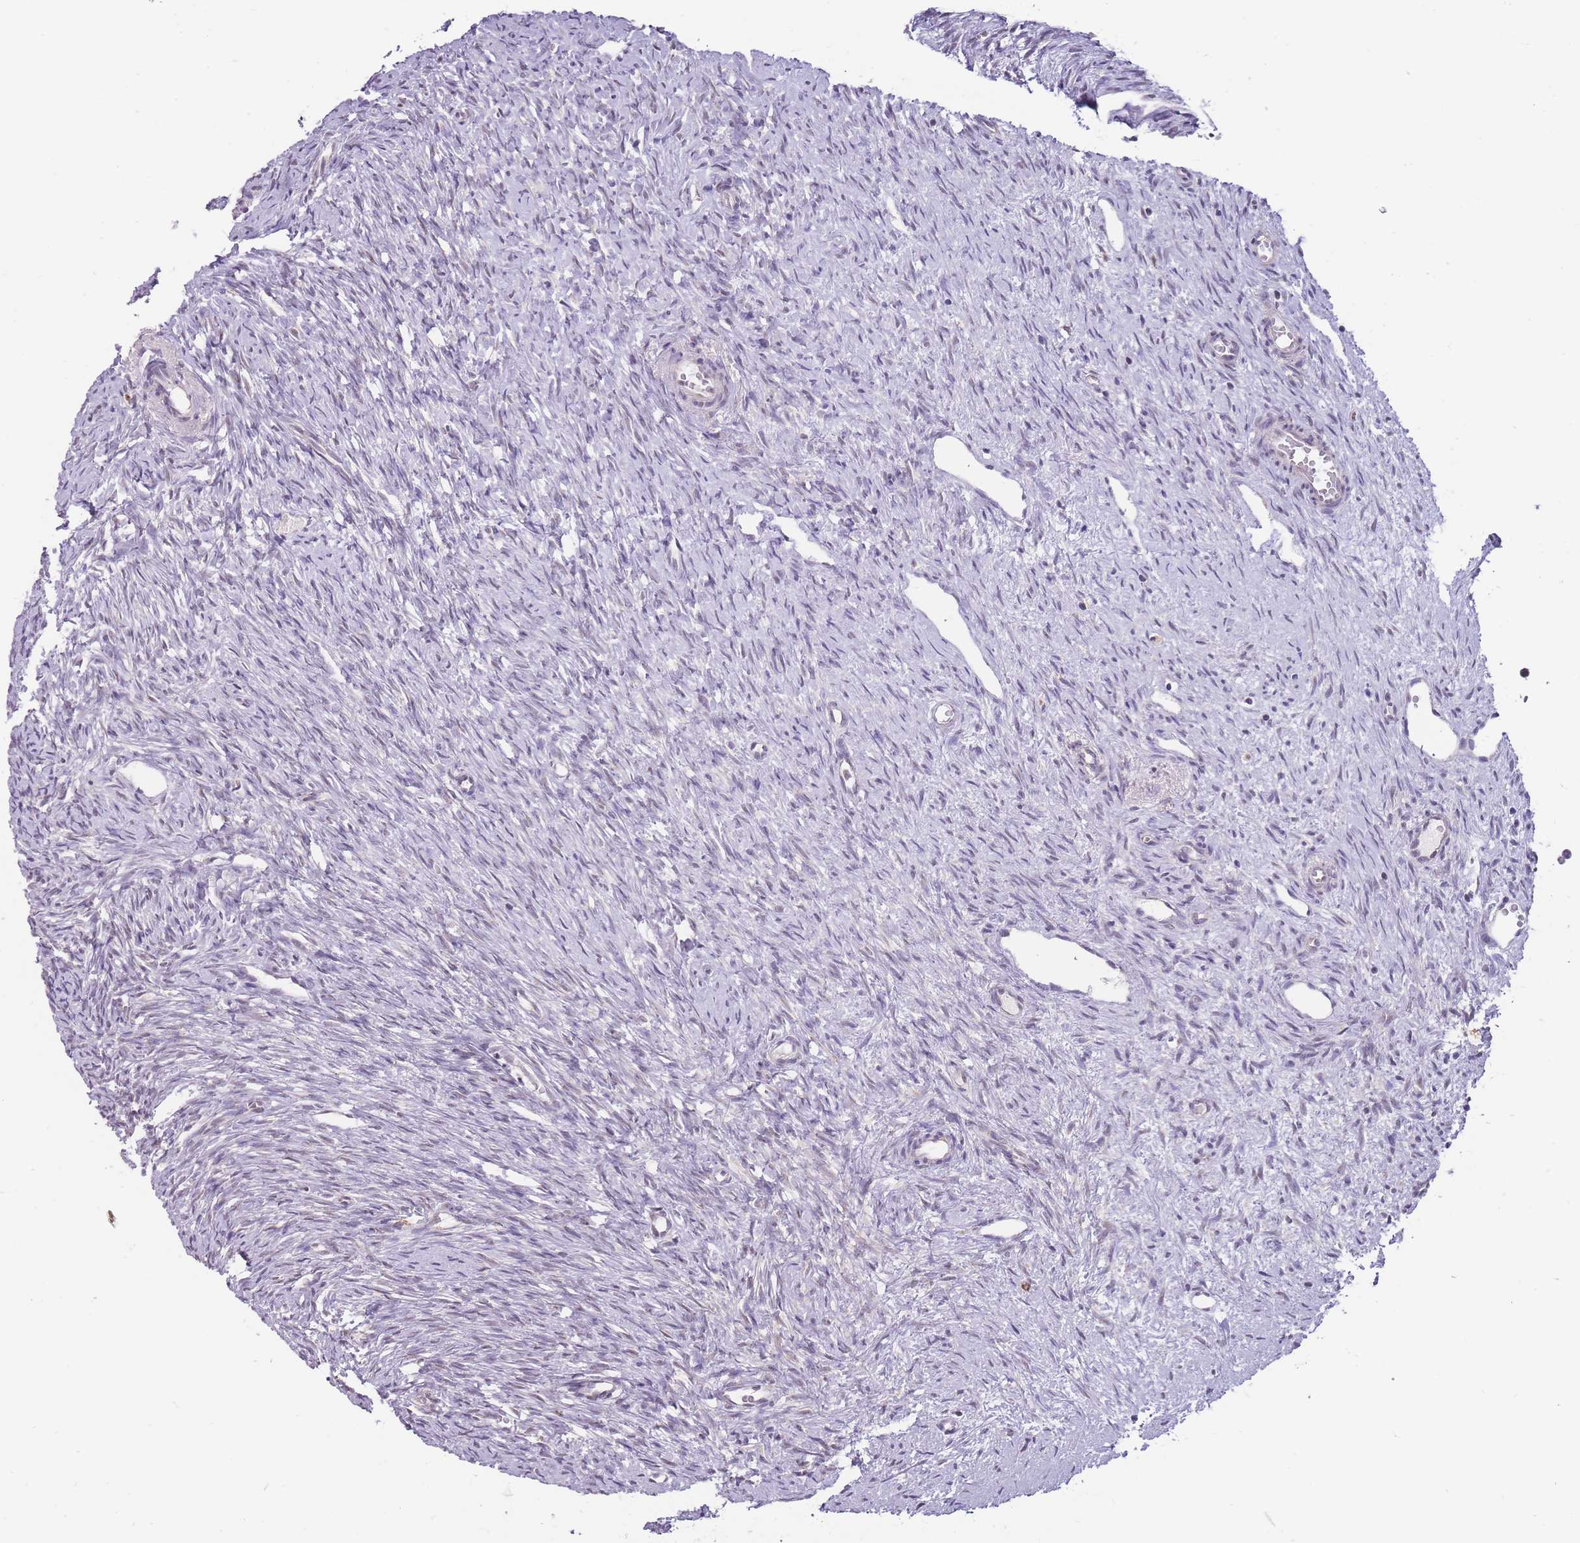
{"staining": {"intensity": "negative", "quantity": "none", "location": "none"}, "tissue": "ovary", "cell_type": "Ovarian stroma cells", "image_type": "normal", "snomed": [{"axis": "morphology", "description": "Normal tissue, NOS"}, {"axis": "topography", "description": "Ovary"}], "caption": "Immunohistochemical staining of benign ovary shows no significant staining in ovarian stroma cells.", "gene": "NELL1", "patient": {"sex": "female", "age": 51}}